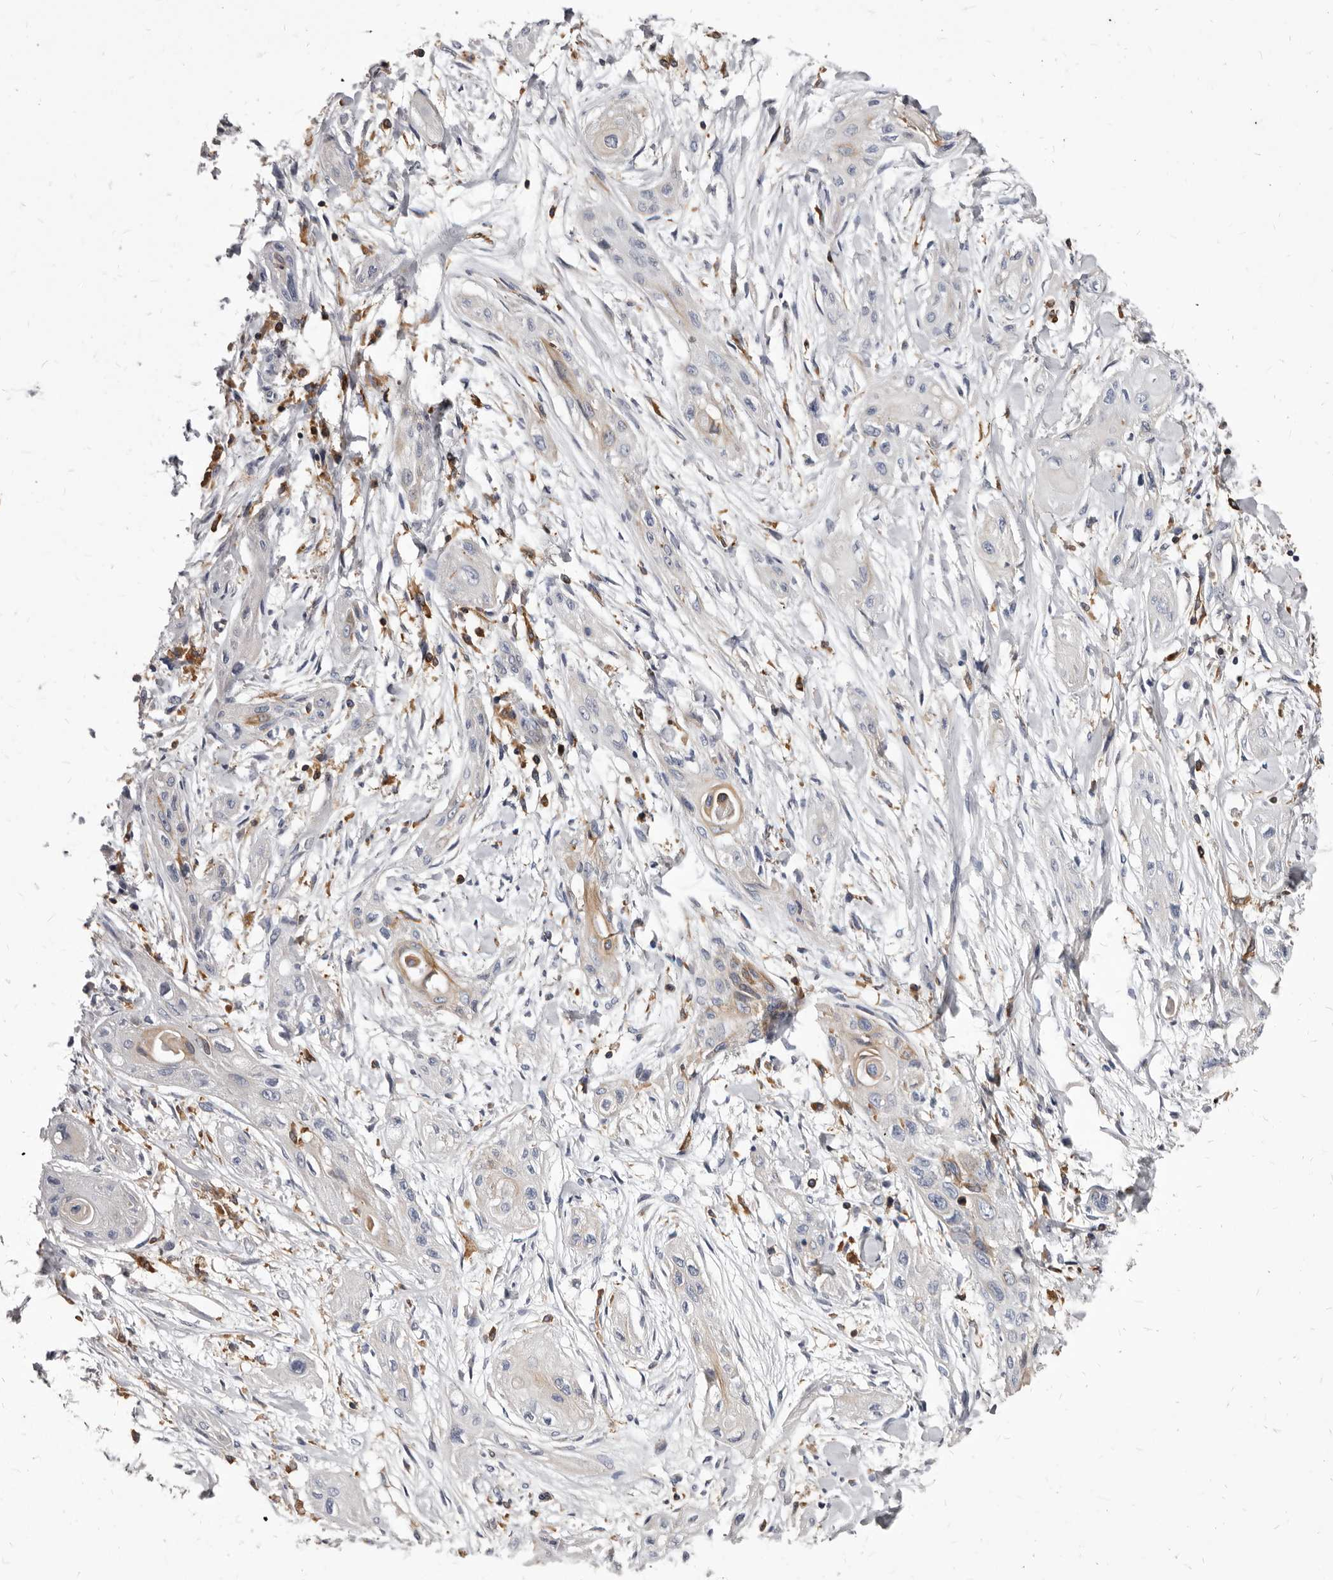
{"staining": {"intensity": "negative", "quantity": "none", "location": "none"}, "tissue": "lung cancer", "cell_type": "Tumor cells", "image_type": "cancer", "snomed": [{"axis": "morphology", "description": "Squamous cell carcinoma, NOS"}, {"axis": "topography", "description": "Lung"}], "caption": "High power microscopy photomicrograph of an immunohistochemistry image of lung squamous cell carcinoma, revealing no significant expression in tumor cells.", "gene": "NIBAN1", "patient": {"sex": "female", "age": 47}}